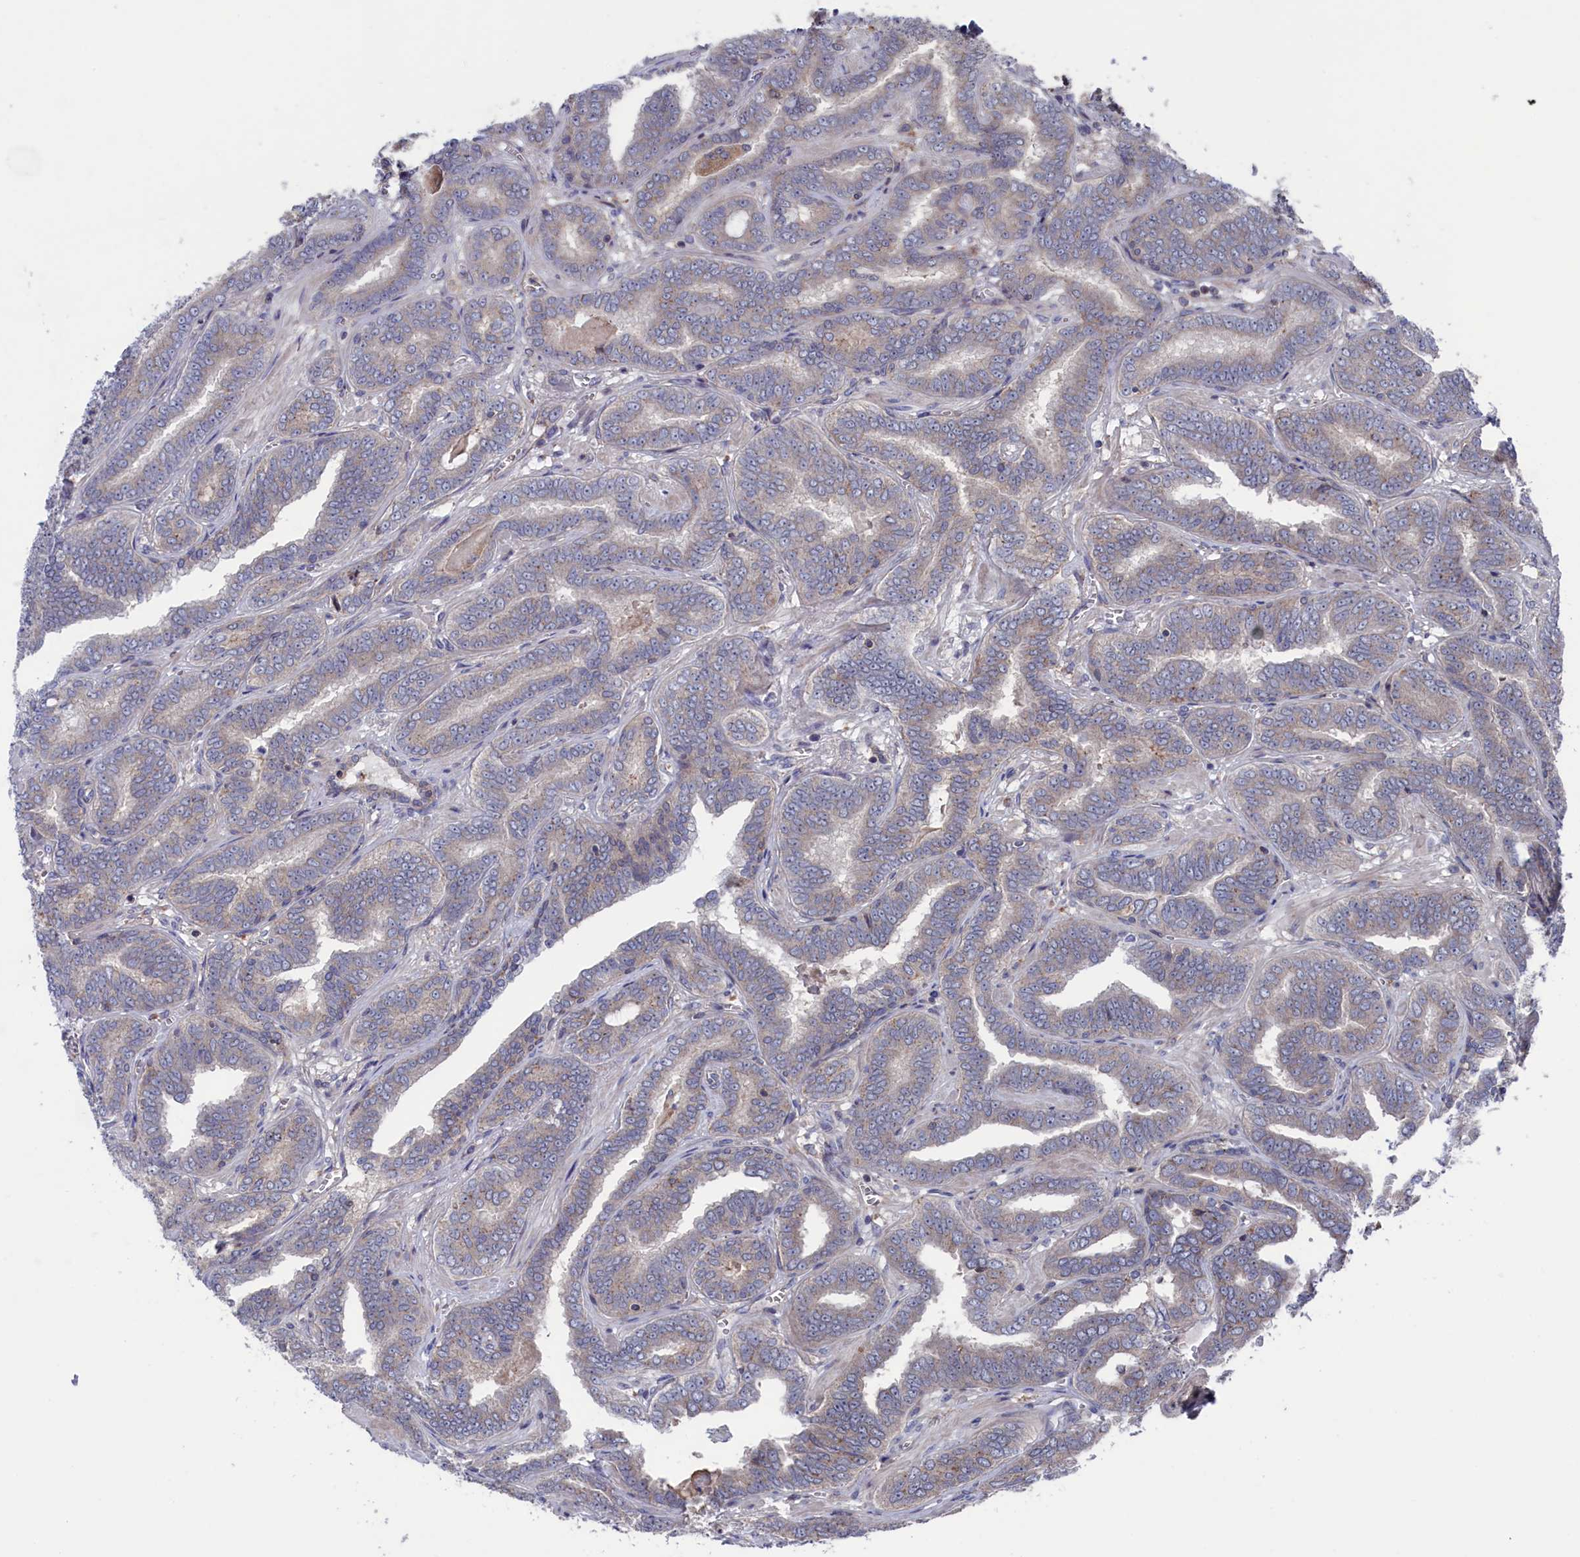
{"staining": {"intensity": "weak", "quantity": "<25%", "location": "cytoplasmic/membranous"}, "tissue": "prostate cancer", "cell_type": "Tumor cells", "image_type": "cancer", "snomed": [{"axis": "morphology", "description": "Adenocarcinoma, High grade"}, {"axis": "topography", "description": "Prostate"}], "caption": "A photomicrograph of human prostate adenocarcinoma (high-grade) is negative for staining in tumor cells. (DAB (3,3'-diaminobenzidine) immunohistochemistry (IHC) visualized using brightfield microscopy, high magnification).", "gene": "SPATA13", "patient": {"sex": "male", "age": 67}}